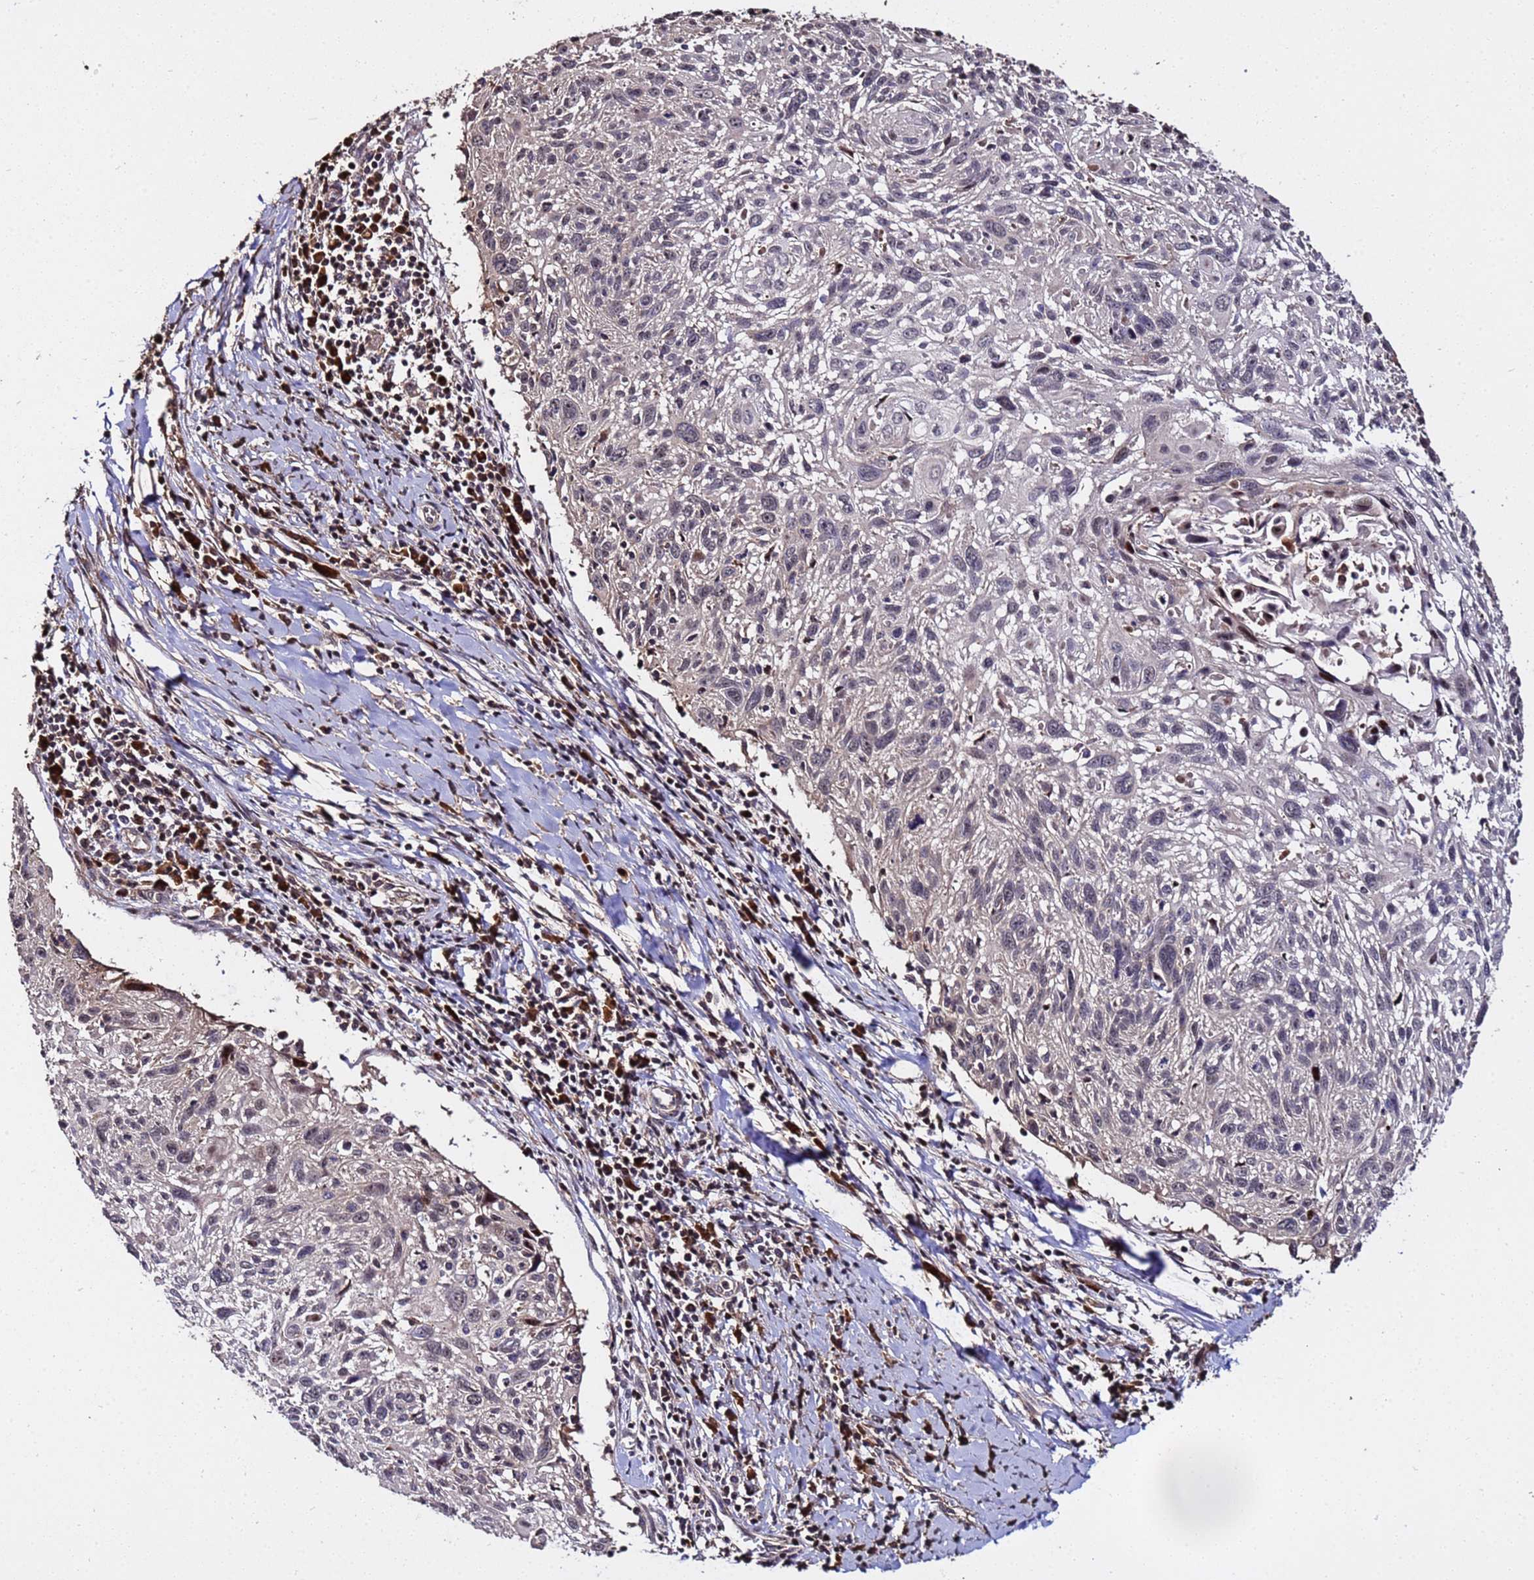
{"staining": {"intensity": "negative", "quantity": "none", "location": "none"}, "tissue": "cervical cancer", "cell_type": "Tumor cells", "image_type": "cancer", "snomed": [{"axis": "morphology", "description": "Squamous cell carcinoma, NOS"}, {"axis": "topography", "description": "Cervix"}], "caption": "Protein analysis of squamous cell carcinoma (cervical) reveals no significant staining in tumor cells.", "gene": "WNK4", "patient": {"sex": "female", "age": 51}}